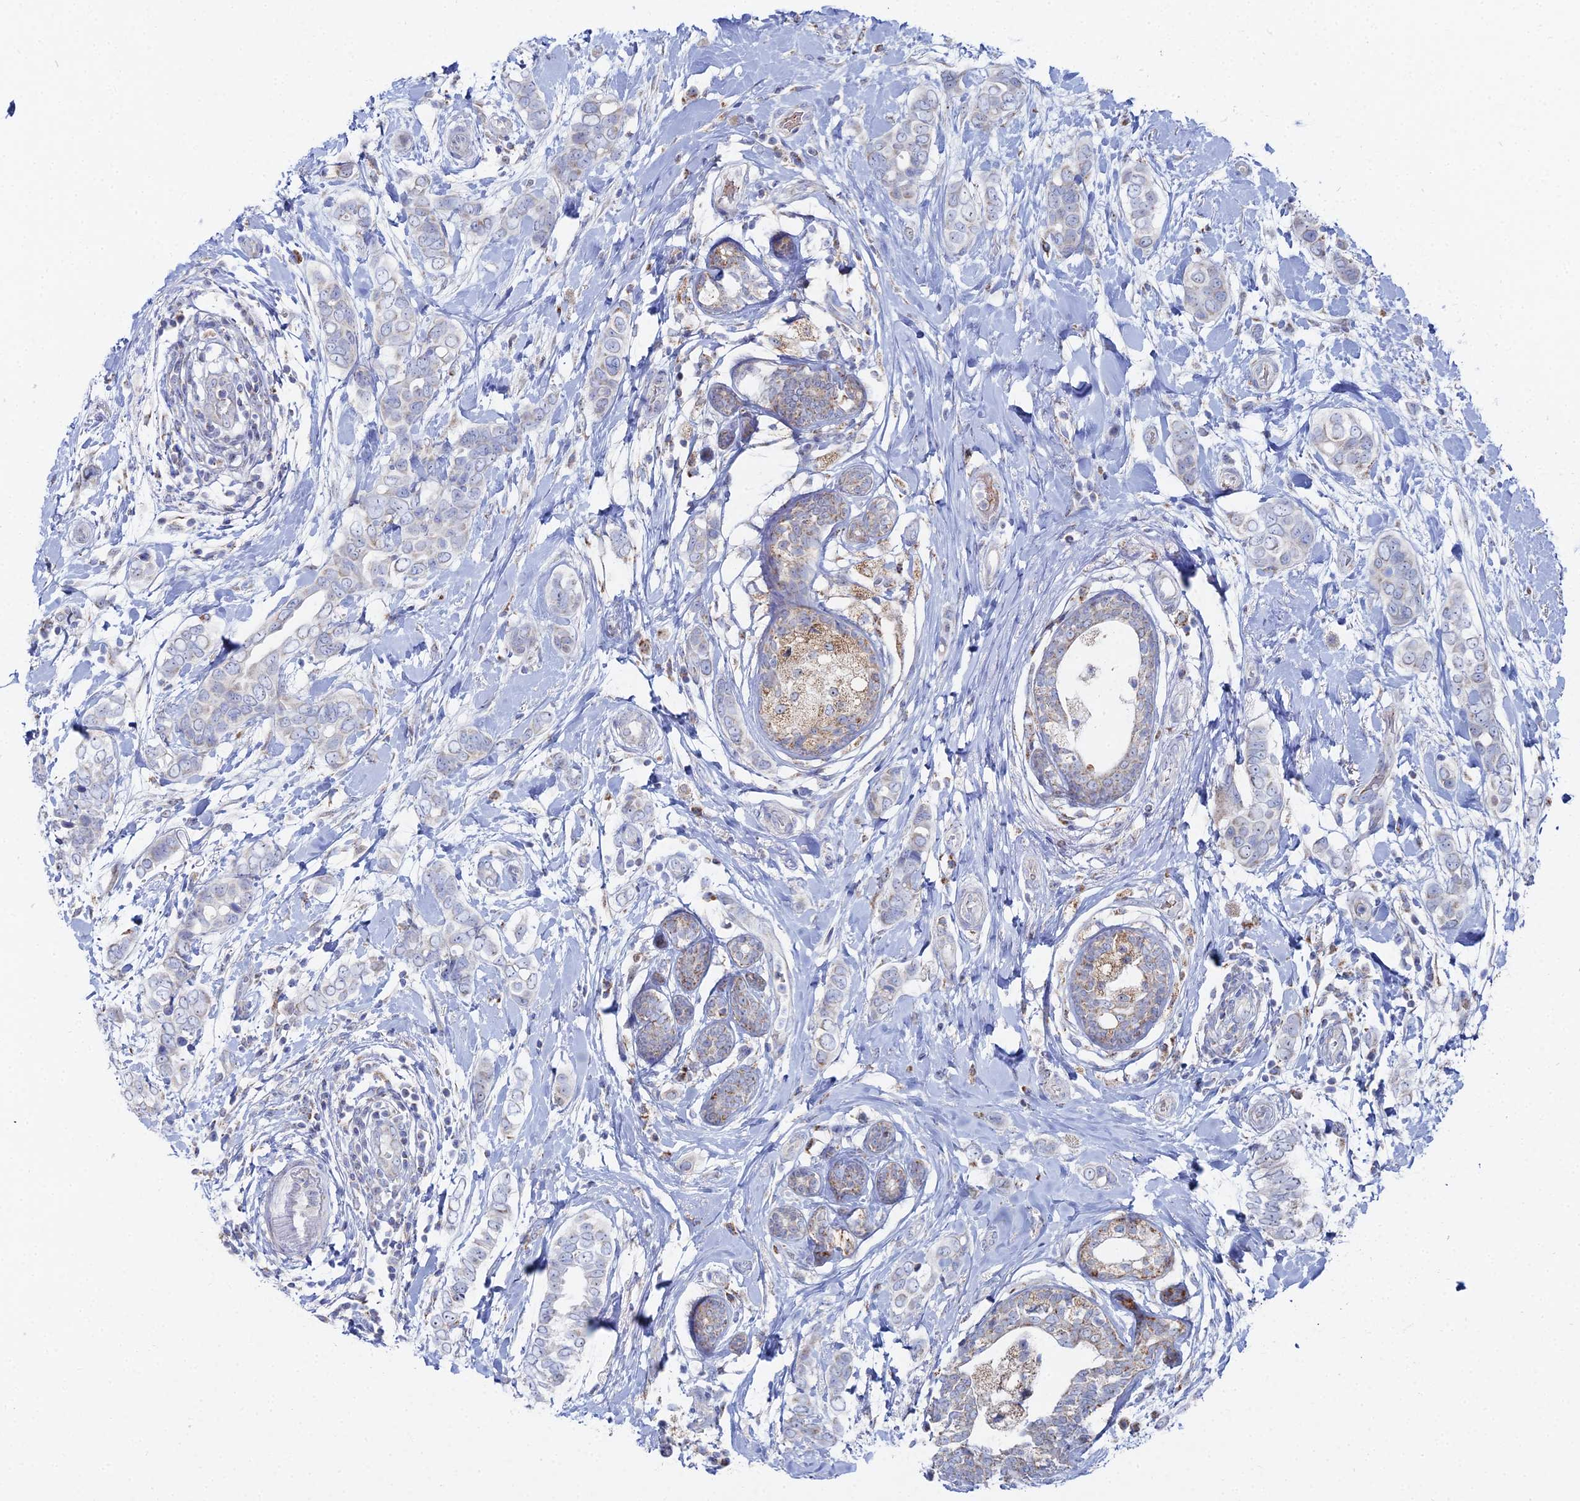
{"staining": {"intensity": "moderate", "quantity": "25%-75%", "location": "cytoplasmic/membranous"}, "tissue": "breast cancer", "cell_type": "Tumor cells", "image_type": "cancer", "snomed": [{"axis": "morphology", "description": "Lobular carcinoma"}, {"axis": "topography", "description": "Breast"}], "caption": "Immunohistochemical staining of breast cancer (lobular carcinoma) displays medium levels of moderate cytoplasmic/membranous expression in about 25%-75% of tumor cells.", "gene": "MPC1", "patient": {"sex": "female", "age": 51}}